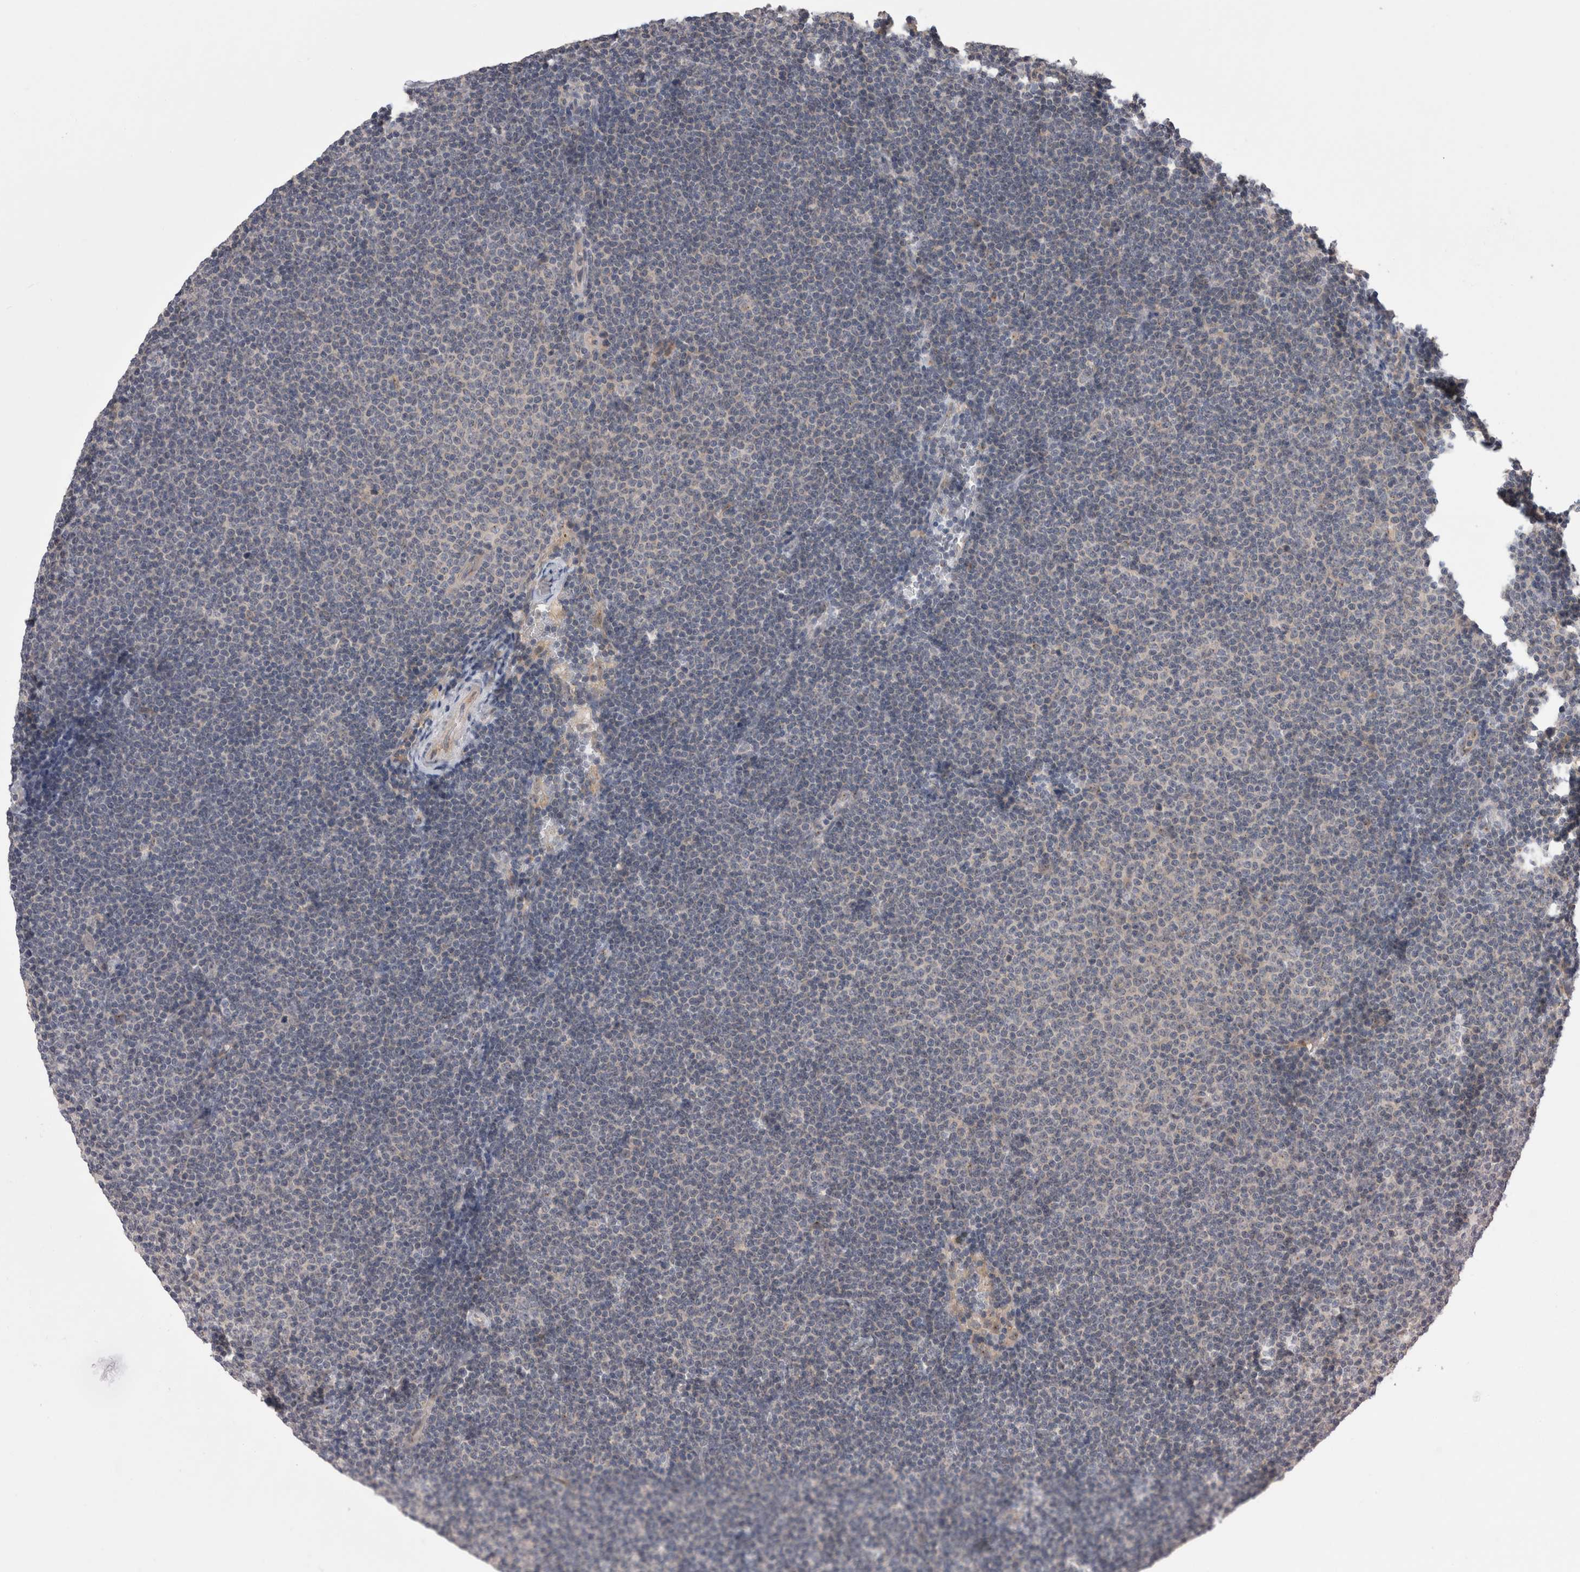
{"staining": {"intensity": "negative", "quantity": "none", "location": "none"}, "tissue": "lymphoma", "cell_type": "Tumor cells", "image_type": "cancer", "snomed": [{"axis": "morphology", "description": "Malignant lymphoma, non-Hodgkin's type, Low grade"}, {"axis": "topography", "description": "Lymph node"}], "caption": "There is no significant expression in tumor cells of malignant lymphoma, non-Hodgkin's type (low-grade).", "gene": "DCTN6", "patient": {"sex": "female", "age": 53}}